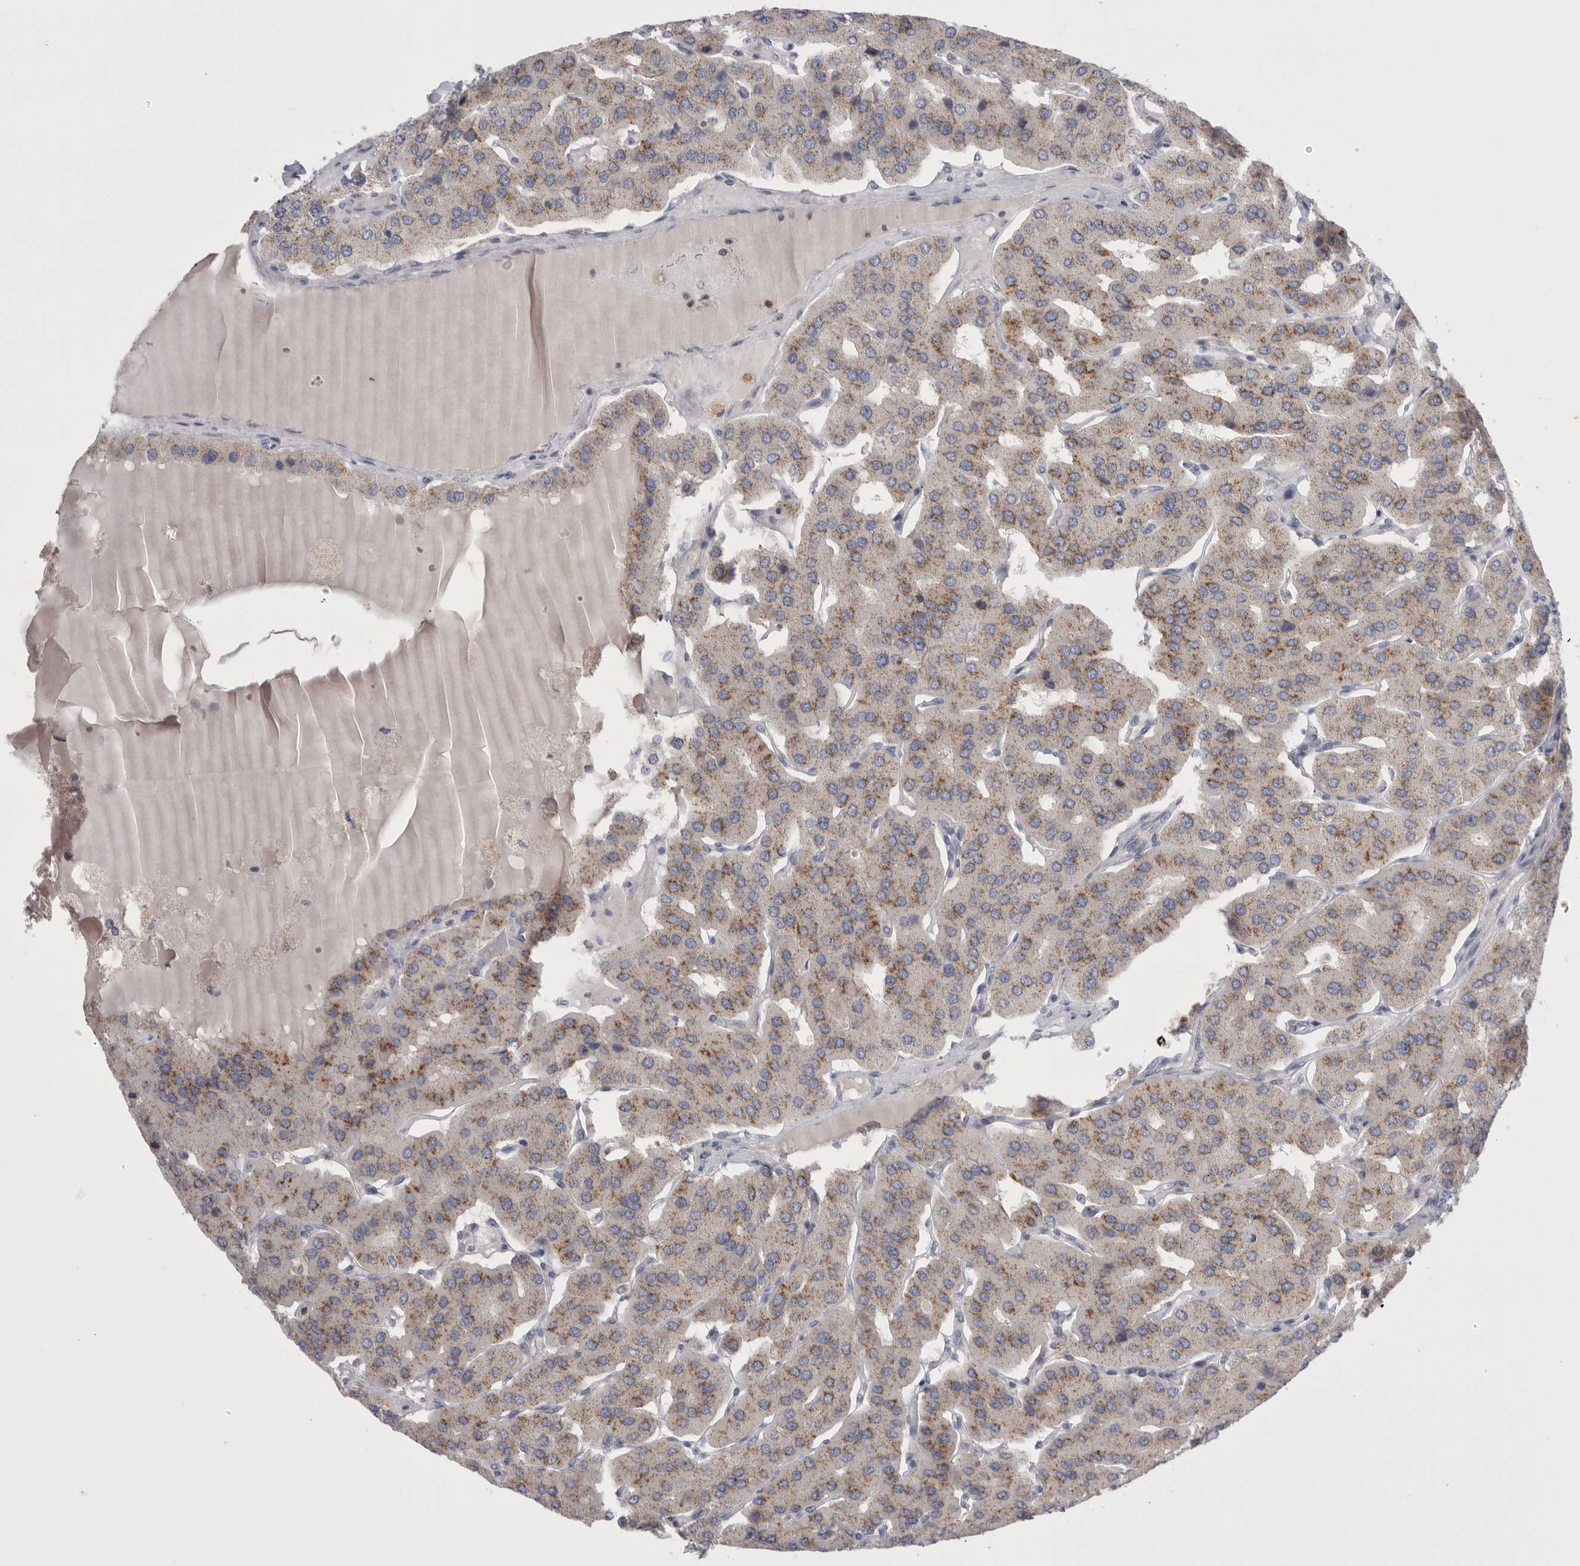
{"staining": {"intensity": "moderate", "quantity": "25%-75%", "location": "cytoplasmic/membranous"}, "tissue": "parathyroid gland", "cell_type": "Glandular cells", "image_type": "normal", "snomed": [{"axis": "morphology", "description": "Normal tissue, NOS"}, {"axis": "morphology", "description": "Adenoma, NOS"}, {"axis": "topography", "description": "Parathyroid gland"}], "caption": "Immunohistochemistry (IHC) photomicrograph of unremarkable human parathyroid gland stained for a protein (brown), which displays medium levels of moderate cytoplasmic/membranous staining in approximately 25%-75% of glandular cells.", "gene": "CCDC126", "patient": {"sex": "female", "age": 86}}